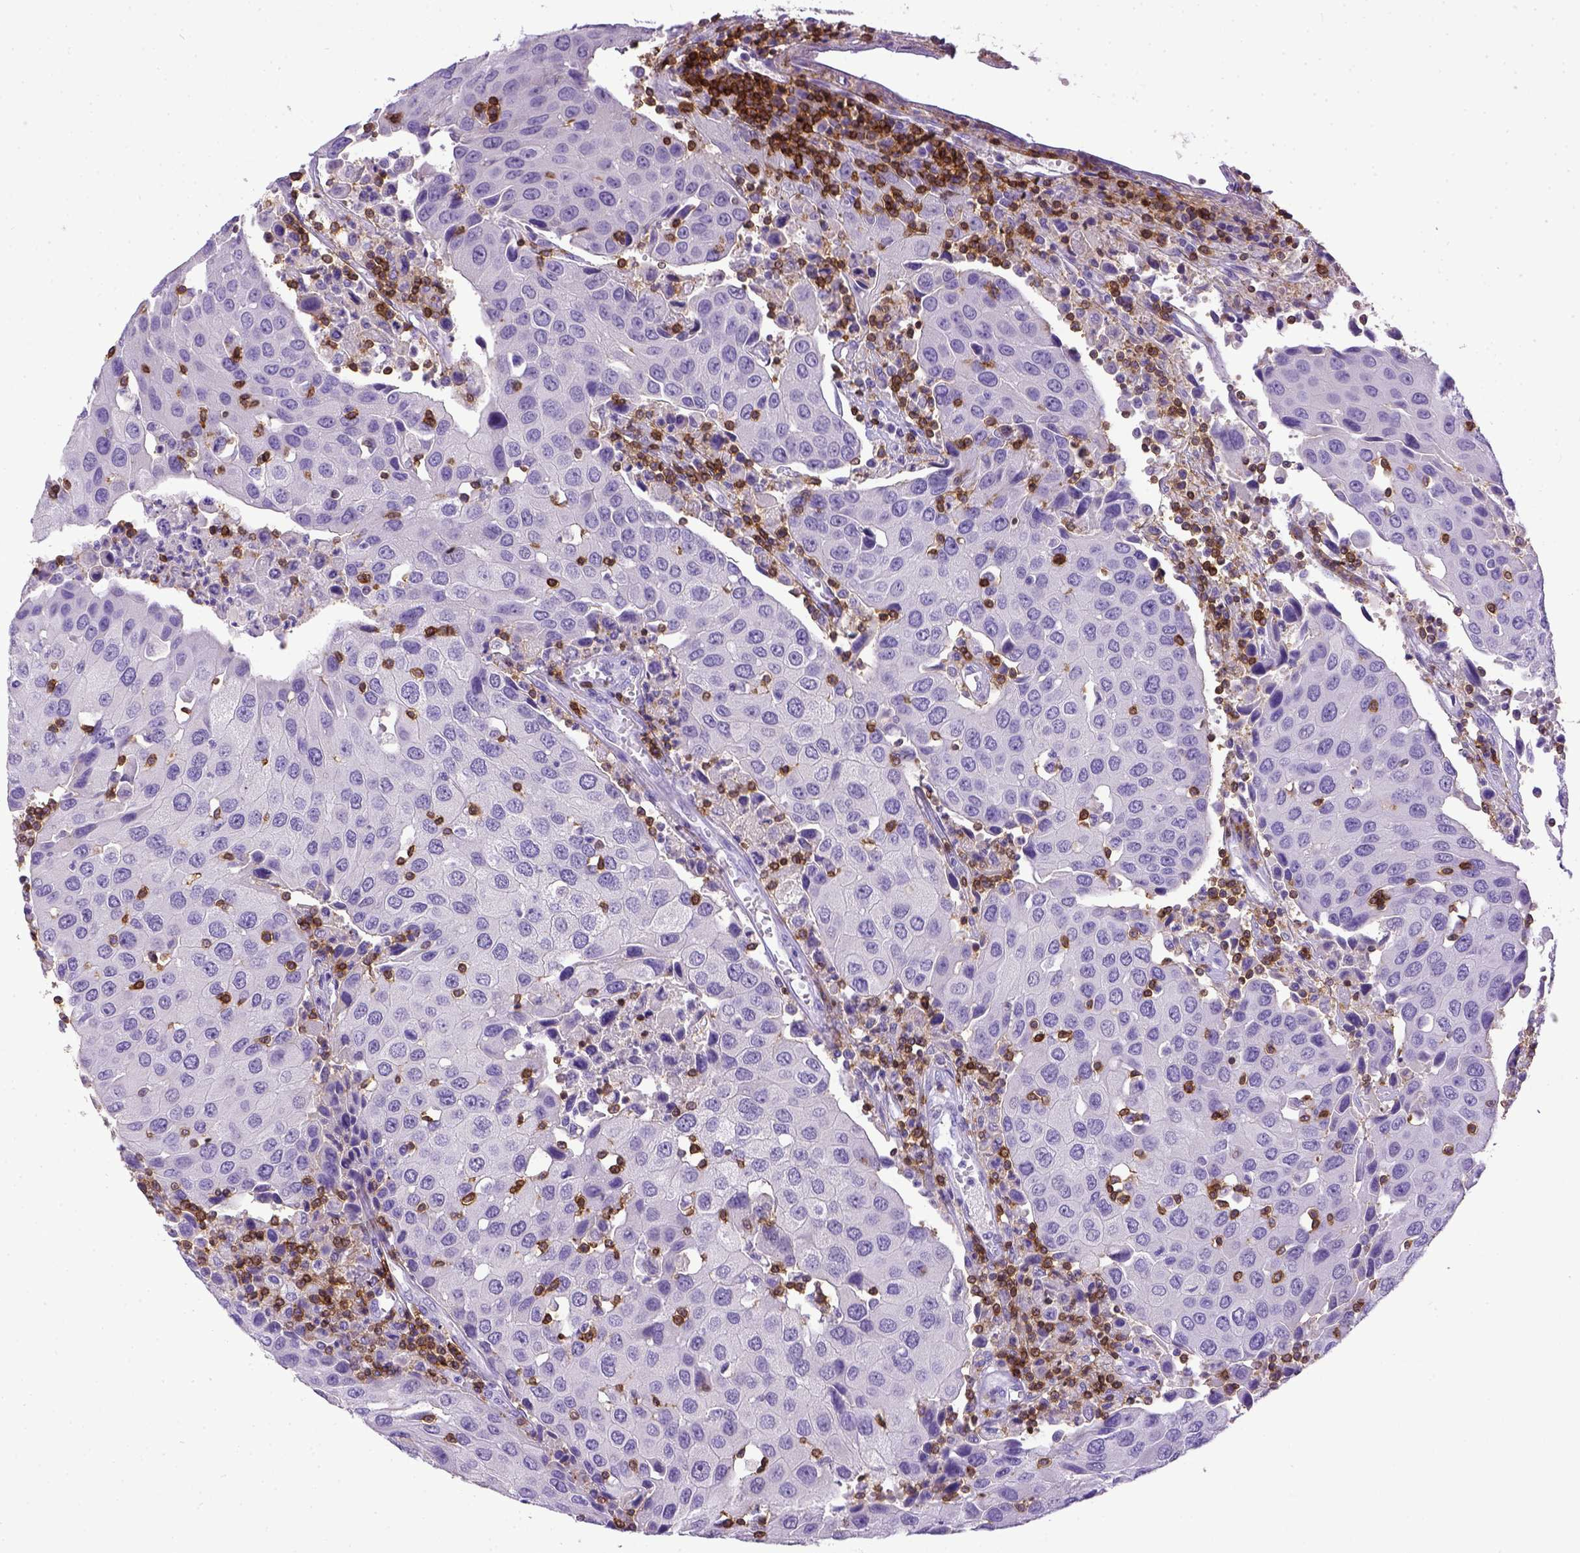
{"staining": {"intensity": "negative", "quantity": "none", "location": "none"}, "tissue": "urothelial cancer", "cell_type": "Tumor cells", "image_type": "cancer", "snomed": [{"axis": "morphology", "description": "Urothelial carcinoma, High grade"}, {"axis": "topography", "description": "Urinary bladder"}], "caption": "The histopathology image demonstrates no significant positivity in tumor cells of urothelial cancer.", "gene": "CD3E", "patient": {"sex": "female", "age": 85}}